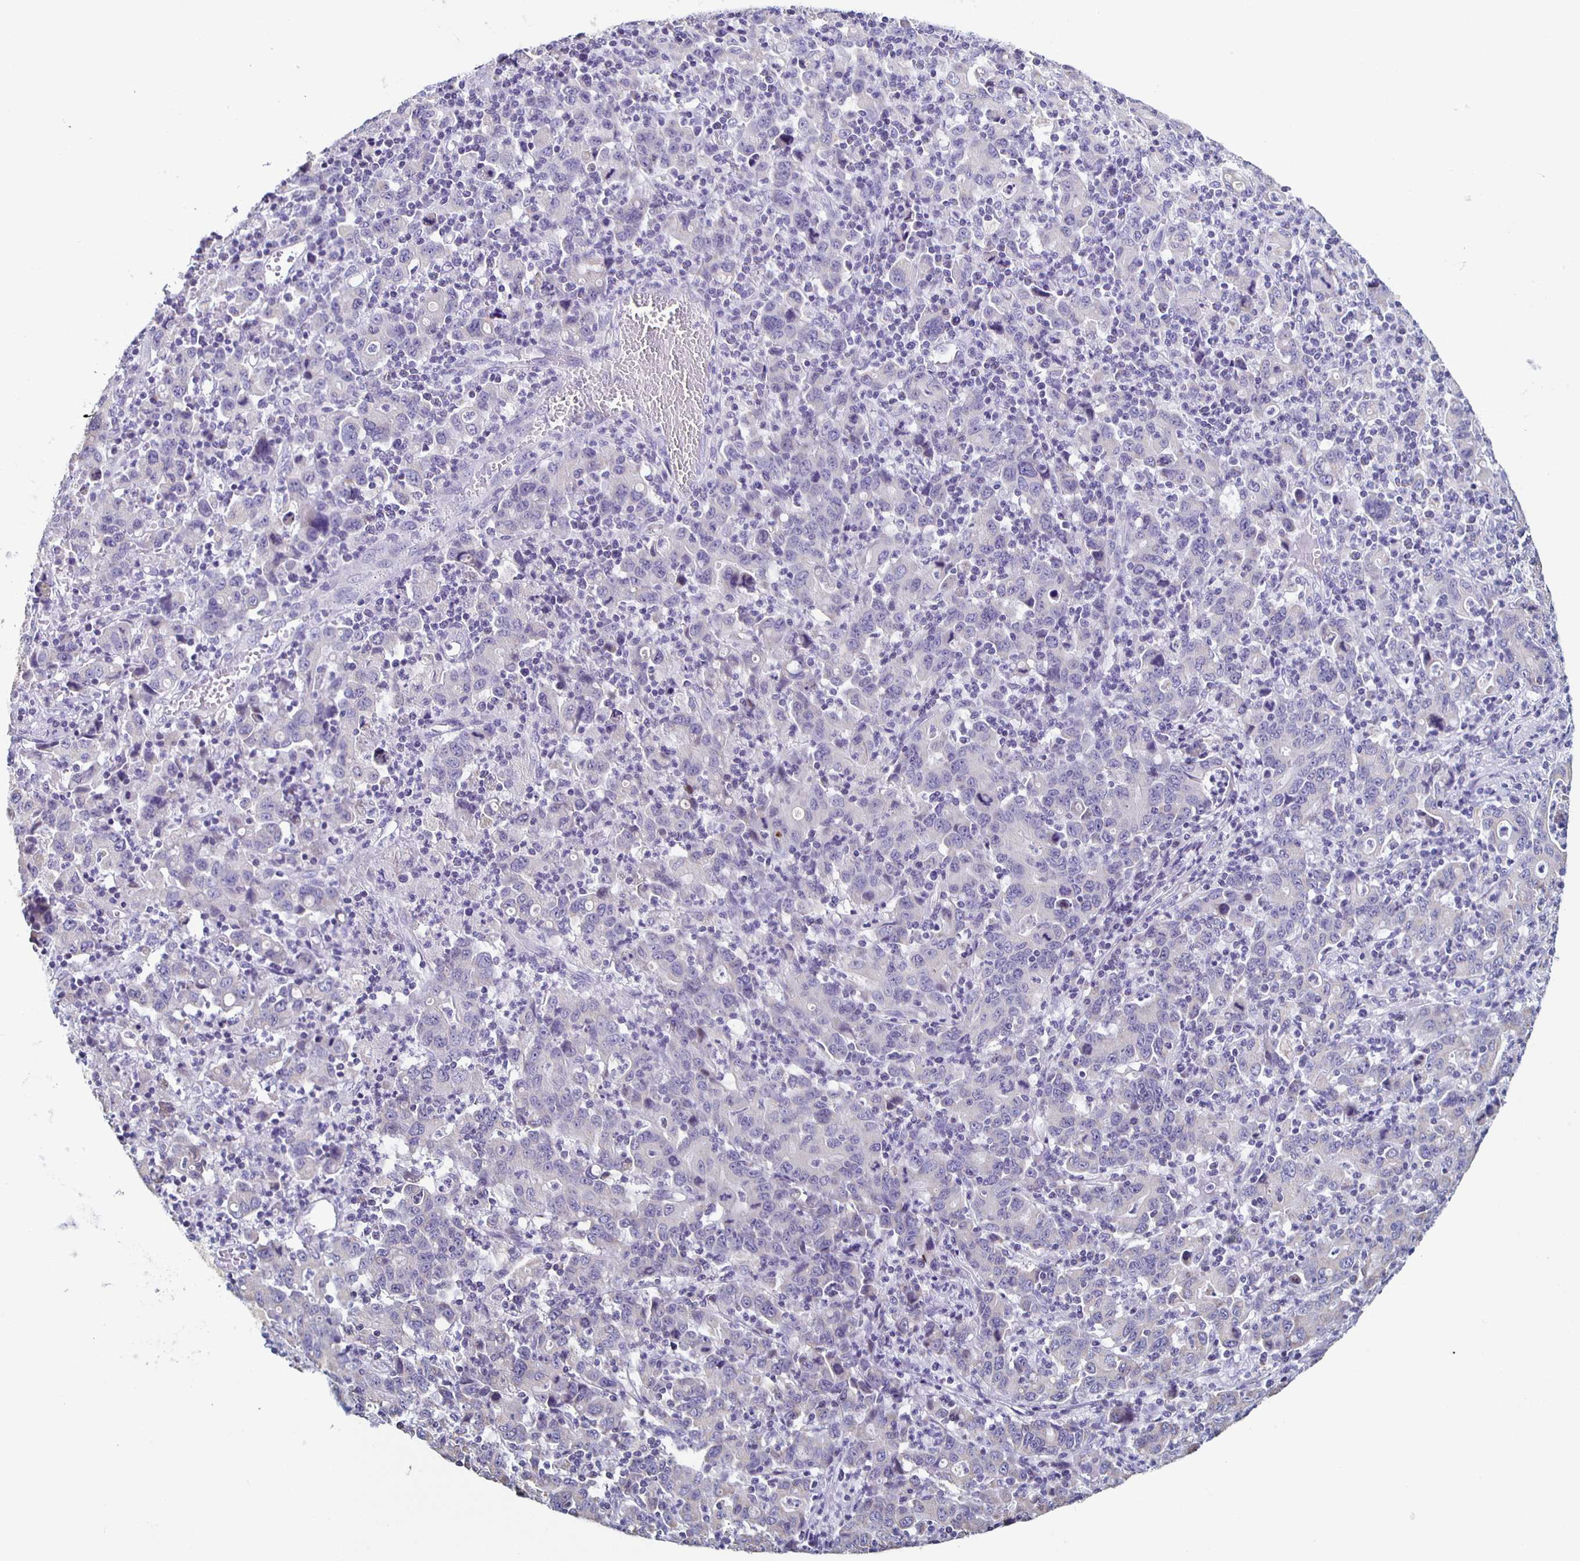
{"staining": {"intensity": "negative", "quantity": "none", "location": "none"}, "tissue": "stomach cancer", "cell_type": "Tumor cells", "image_type": "cancer", "snomed": [{"axis": "morphology", "description": "Adenocarcinoma, NOS"}, {"axis": "topography", "description": "Stomach, upper"}], "caption": "The immunohistochemistry (IHC) image has no significant staining in tumor cells of adenocarcinoma (stomach) tissue.", "gene": "TPPP", "patient": {"sex": "male", "age": 69}}